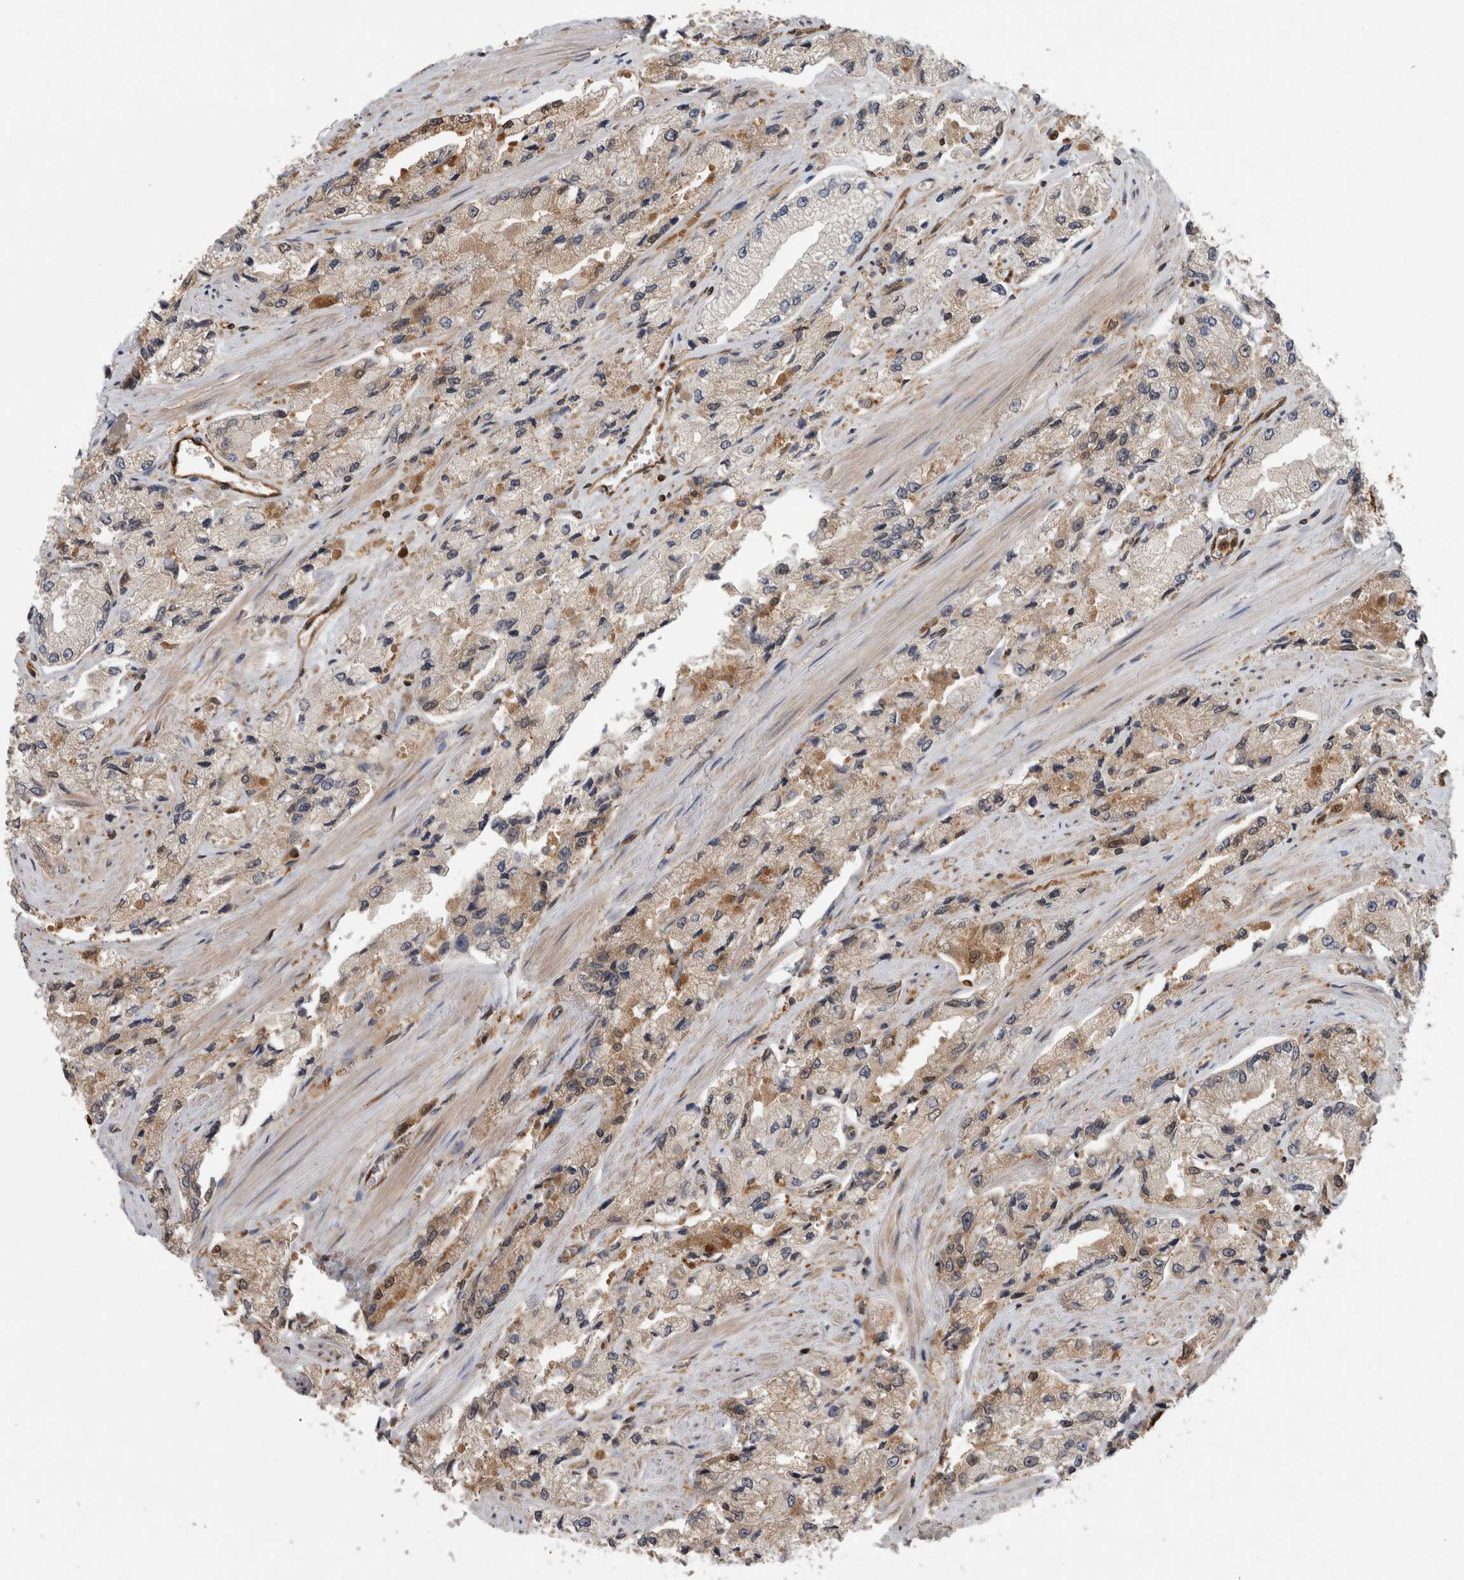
{"staining": {"intensity": "moderate", "quantity": "<25%", "location": "cytoplasmic/membranous"}, "tissue": "prostate cancer", "cell_type": "Tumor cells", "image_type": "cancer", "snomed": [{"axis": "morphology", "description": "Adenocarcinoma, High grade"}, {"axis": "topography", "description": "Prostate"}], "caption": "A brown stain highlights moderate cytoplasmic/membranous expression of a protein in human prostate cancer (high-grade adenocarcinoma) tumor cells.", "gene": "ASTN2", "patient": {"sex": "male", "age": 58}}